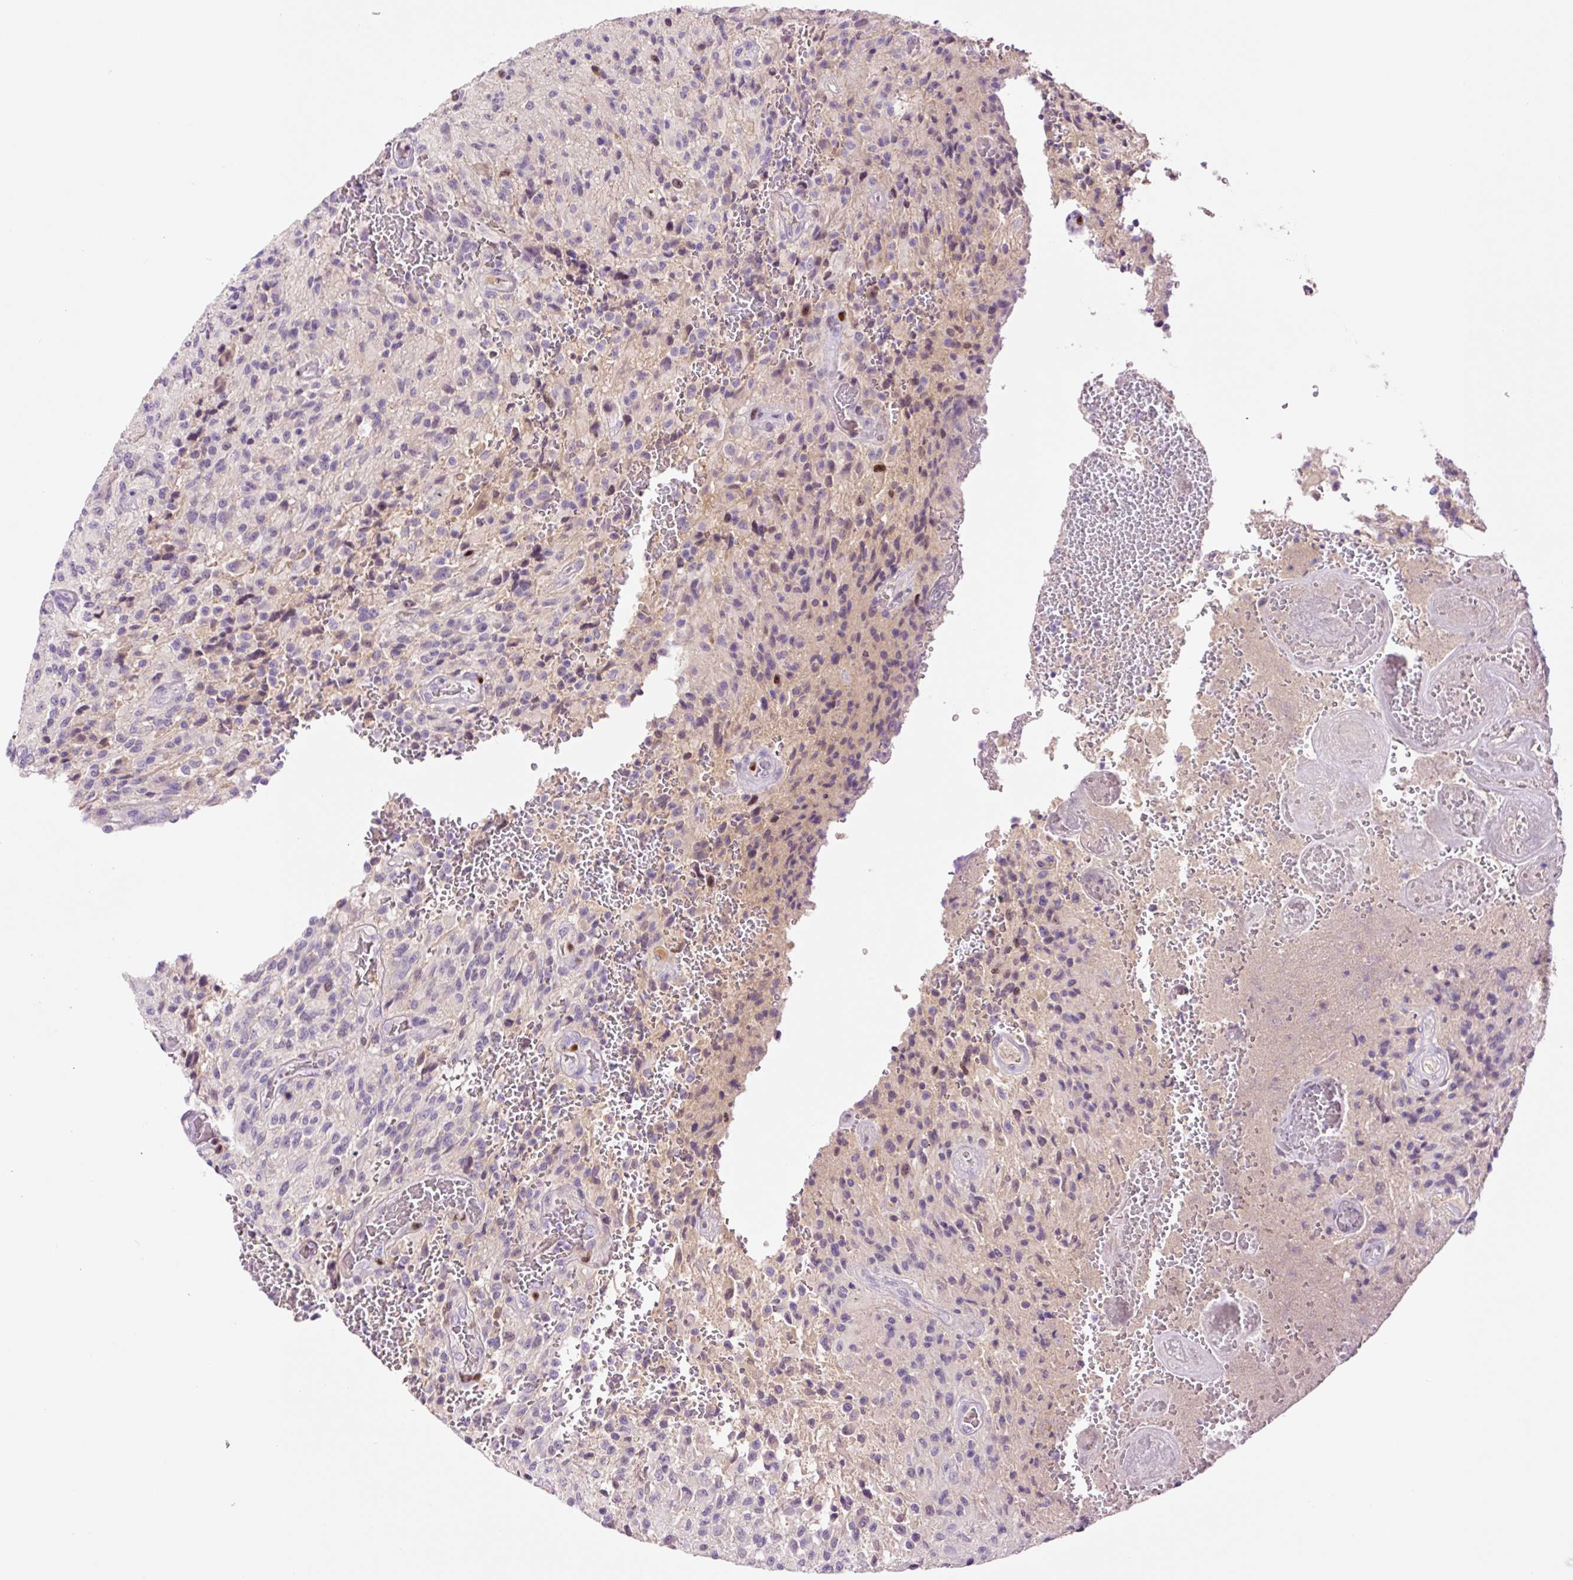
{"staining": {"intensity": "negative", "quantity": "none", "location": "none"}, "tissue": "glioma", "cell_type": "Tumor cells", "image_type": "cancer", "snomed": [{"axis": "morphology", "description": "Normal tissue, NOS"}, {"axis": "morphology", "description": "Glioma, malignant, High grade"}, {"axis": "topography", "description": "Cerebral cortex"}], "caption": "A photomicrograph of human glioma is negative for staining in tumor cells.", "gene": "DPPA4", "patient": {"sex": "male", "age": 56}}